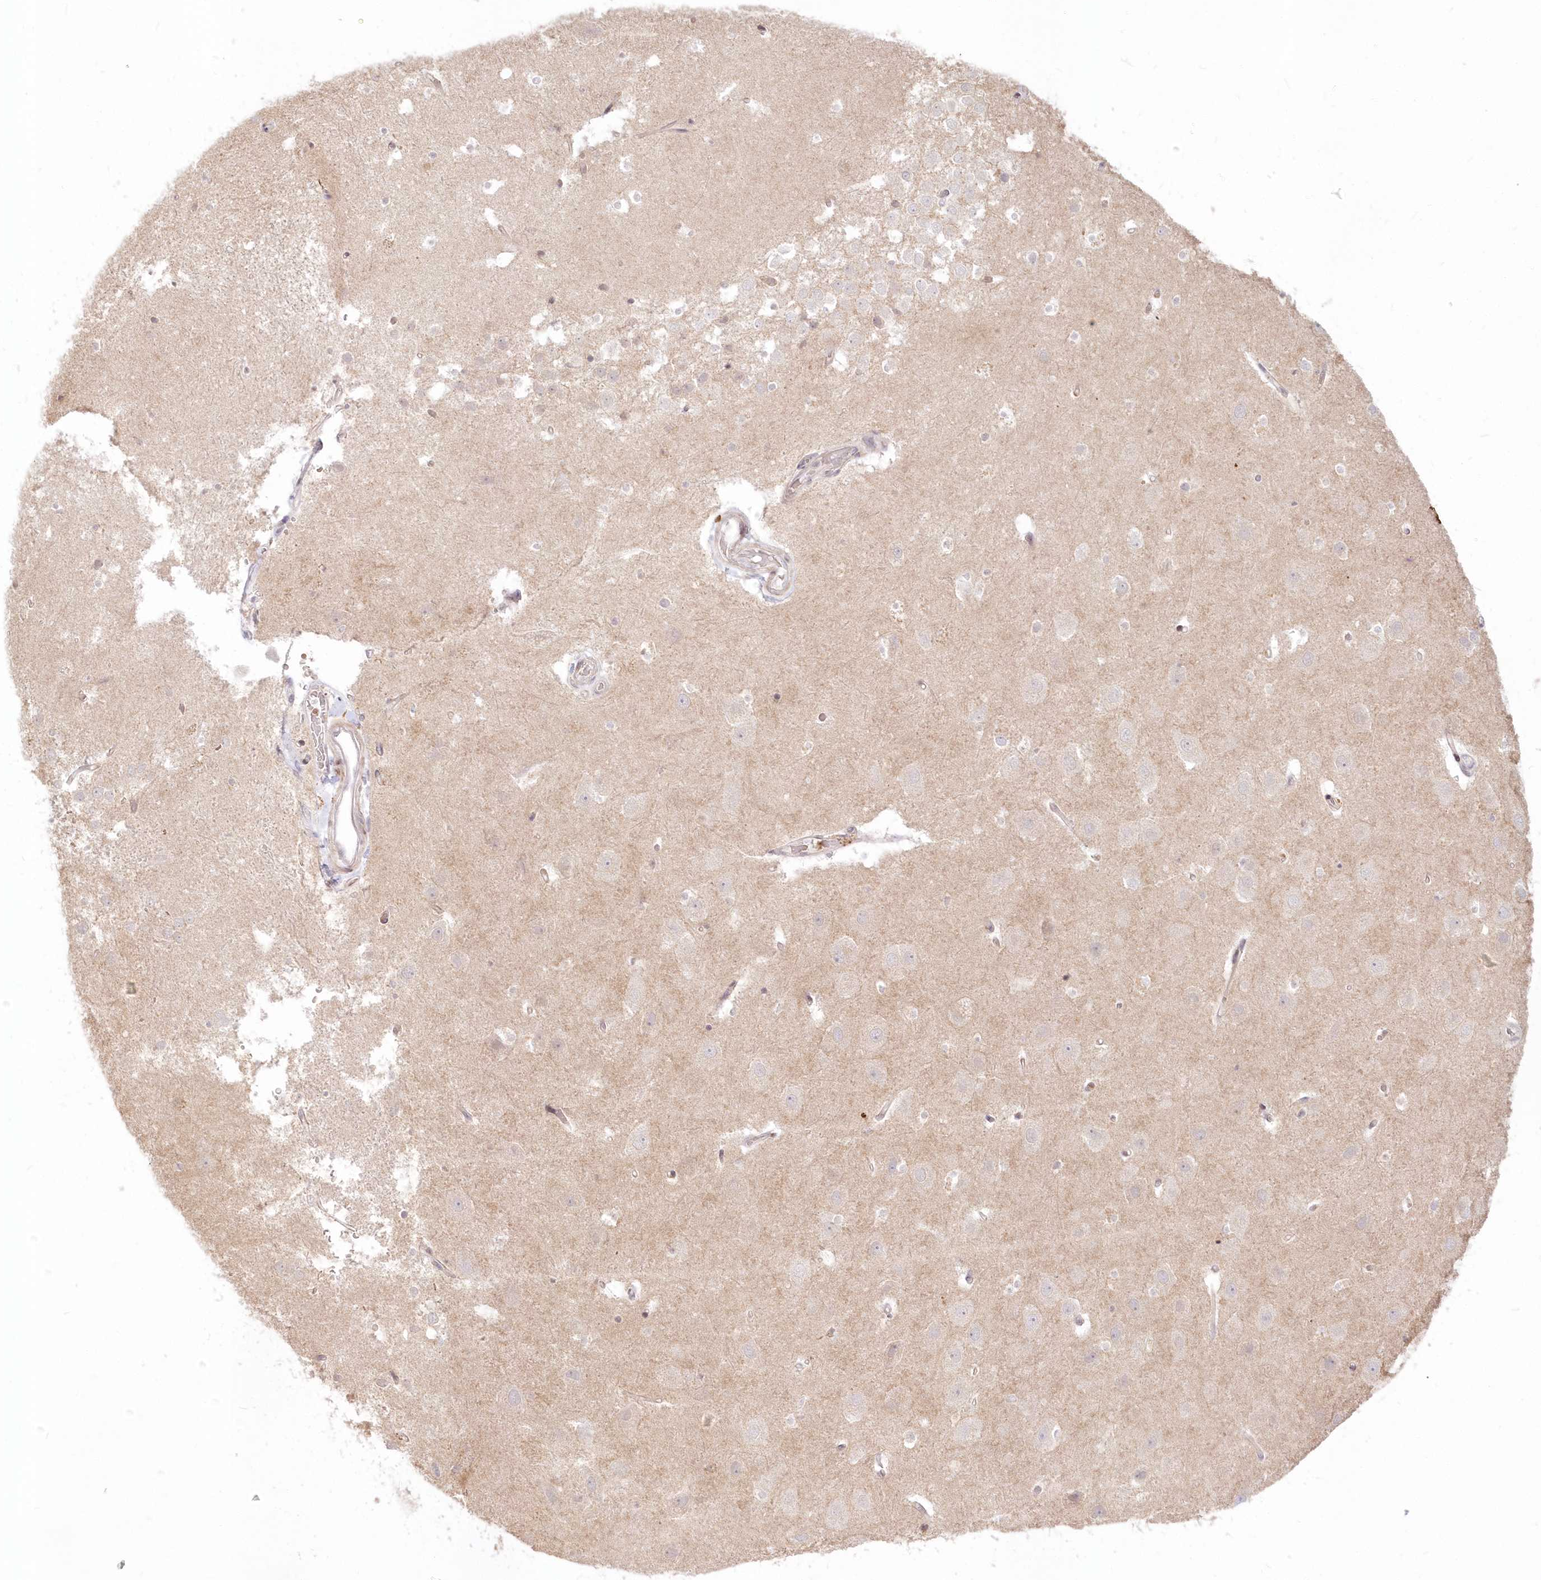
{"staining": {"intensity": "negative", "quantity": "none", "location": "none"}, "tissue": "hippocampus", "cell_type": "Glial cells", "image_type": "normal", "snomed": [{"axis": "morphology", "description": "Normal tissue, NOS"}, {"axis": "topography", "description": "Hippocampus"}], "caption": "This is a image of immunohistochemistry (IHC) staining of unremarkable hippocampus, which shows no staining in glial cells. Nuclei are stained in blue.", "gene": "MTMR3", "patient": {"sex": "female", "age": 52}}